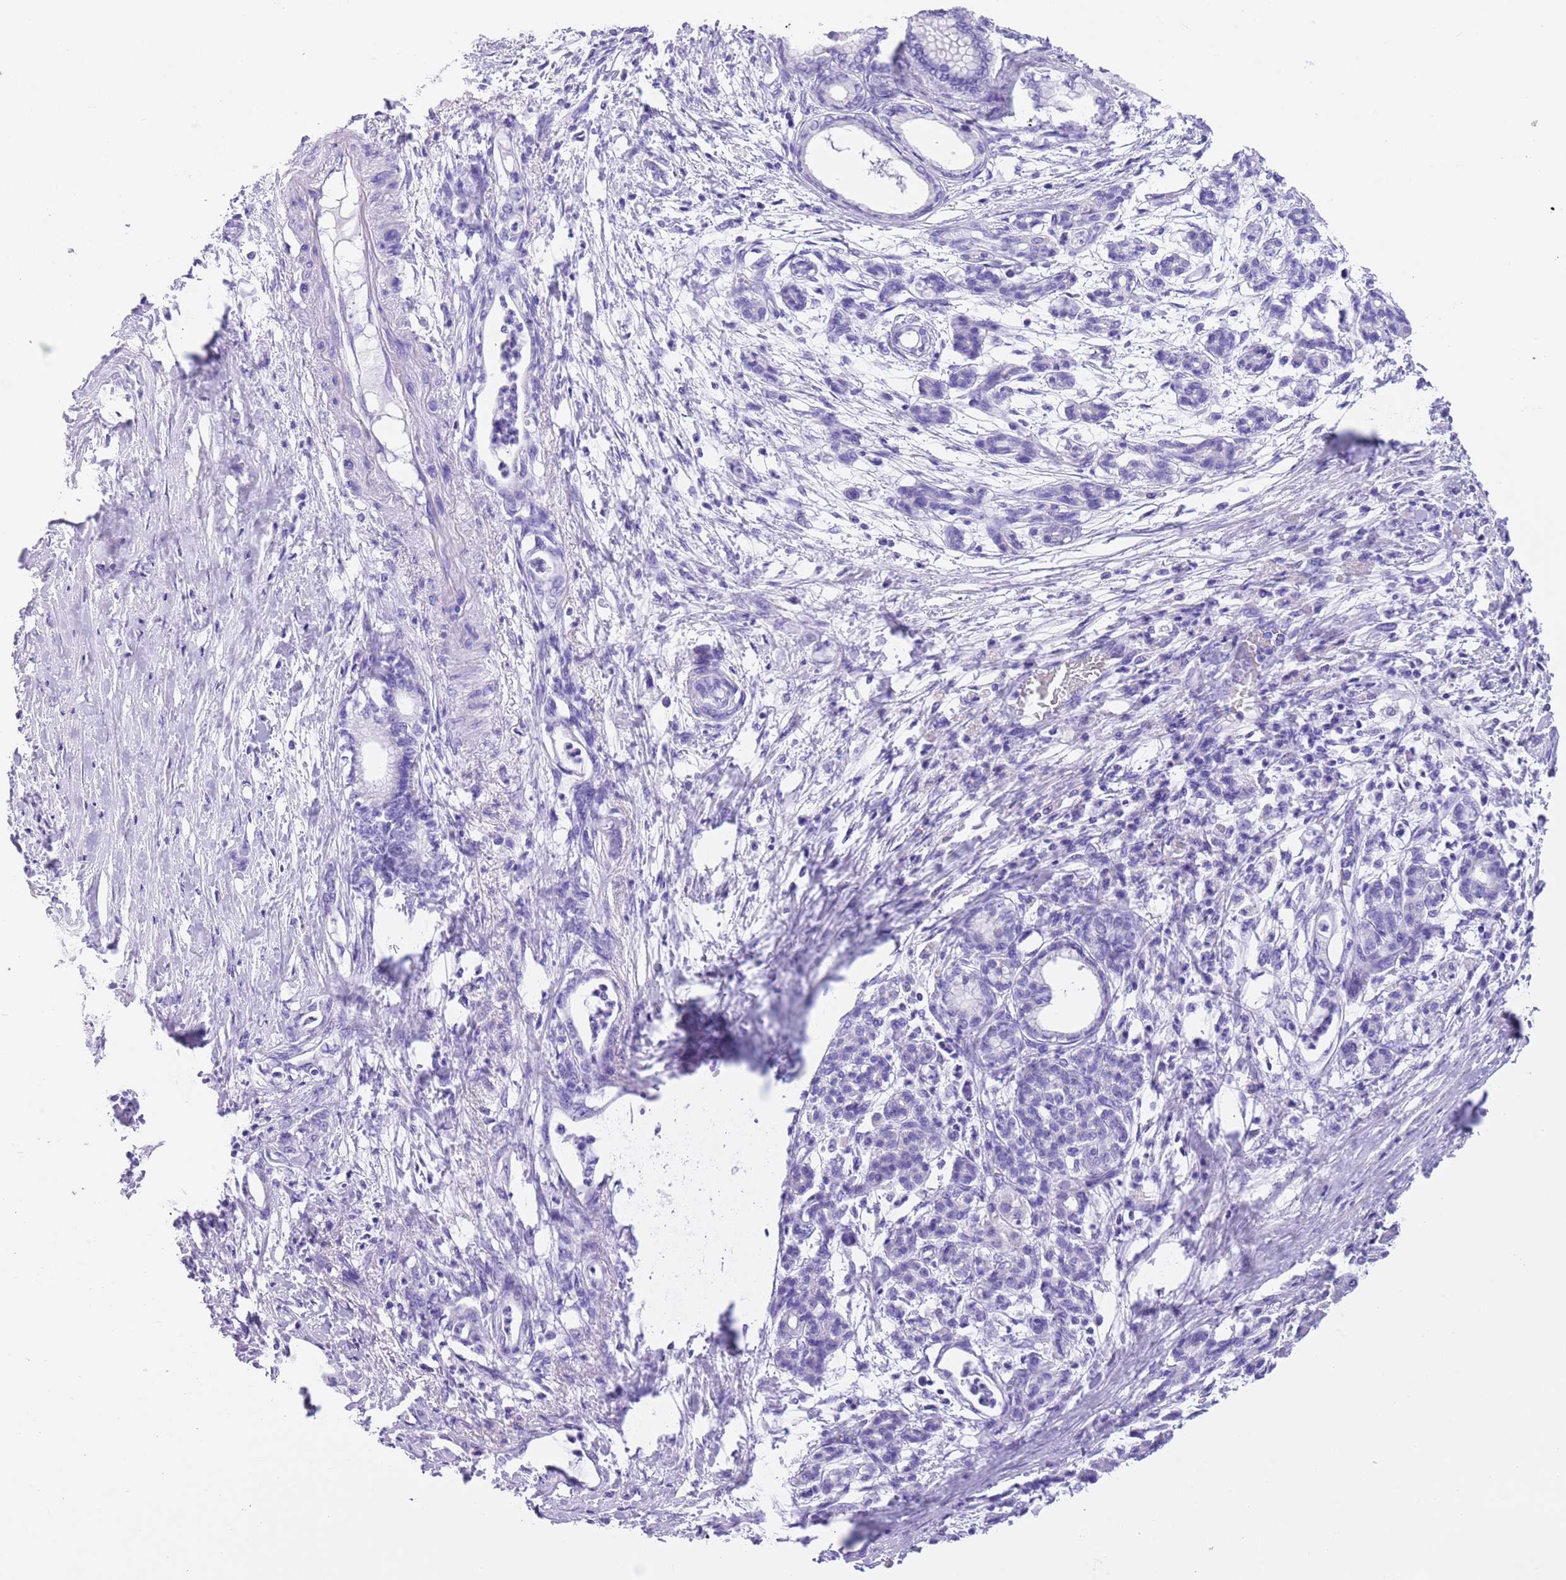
{"staining": {"intensity": "negative", "quantity": "none", "location": "none"}, "tissue": "pancreatic cancer", "cell_type": "Tumor cells", "image_type": "cancer", "snomed": [{"axis": "morphology", "description": "Adenocarcinoma, NOS"}, {"axis": "topography", "description": "Pancreas"}], "caption": "This is a histopathology image of immunohistochemistry (IHC) staining of pancreatic cancer (adenocarcinoma), which shows no positivity in tumor cells.", "gene": "TMEM185B", "patient": {"sex": "female", "age": 55}}